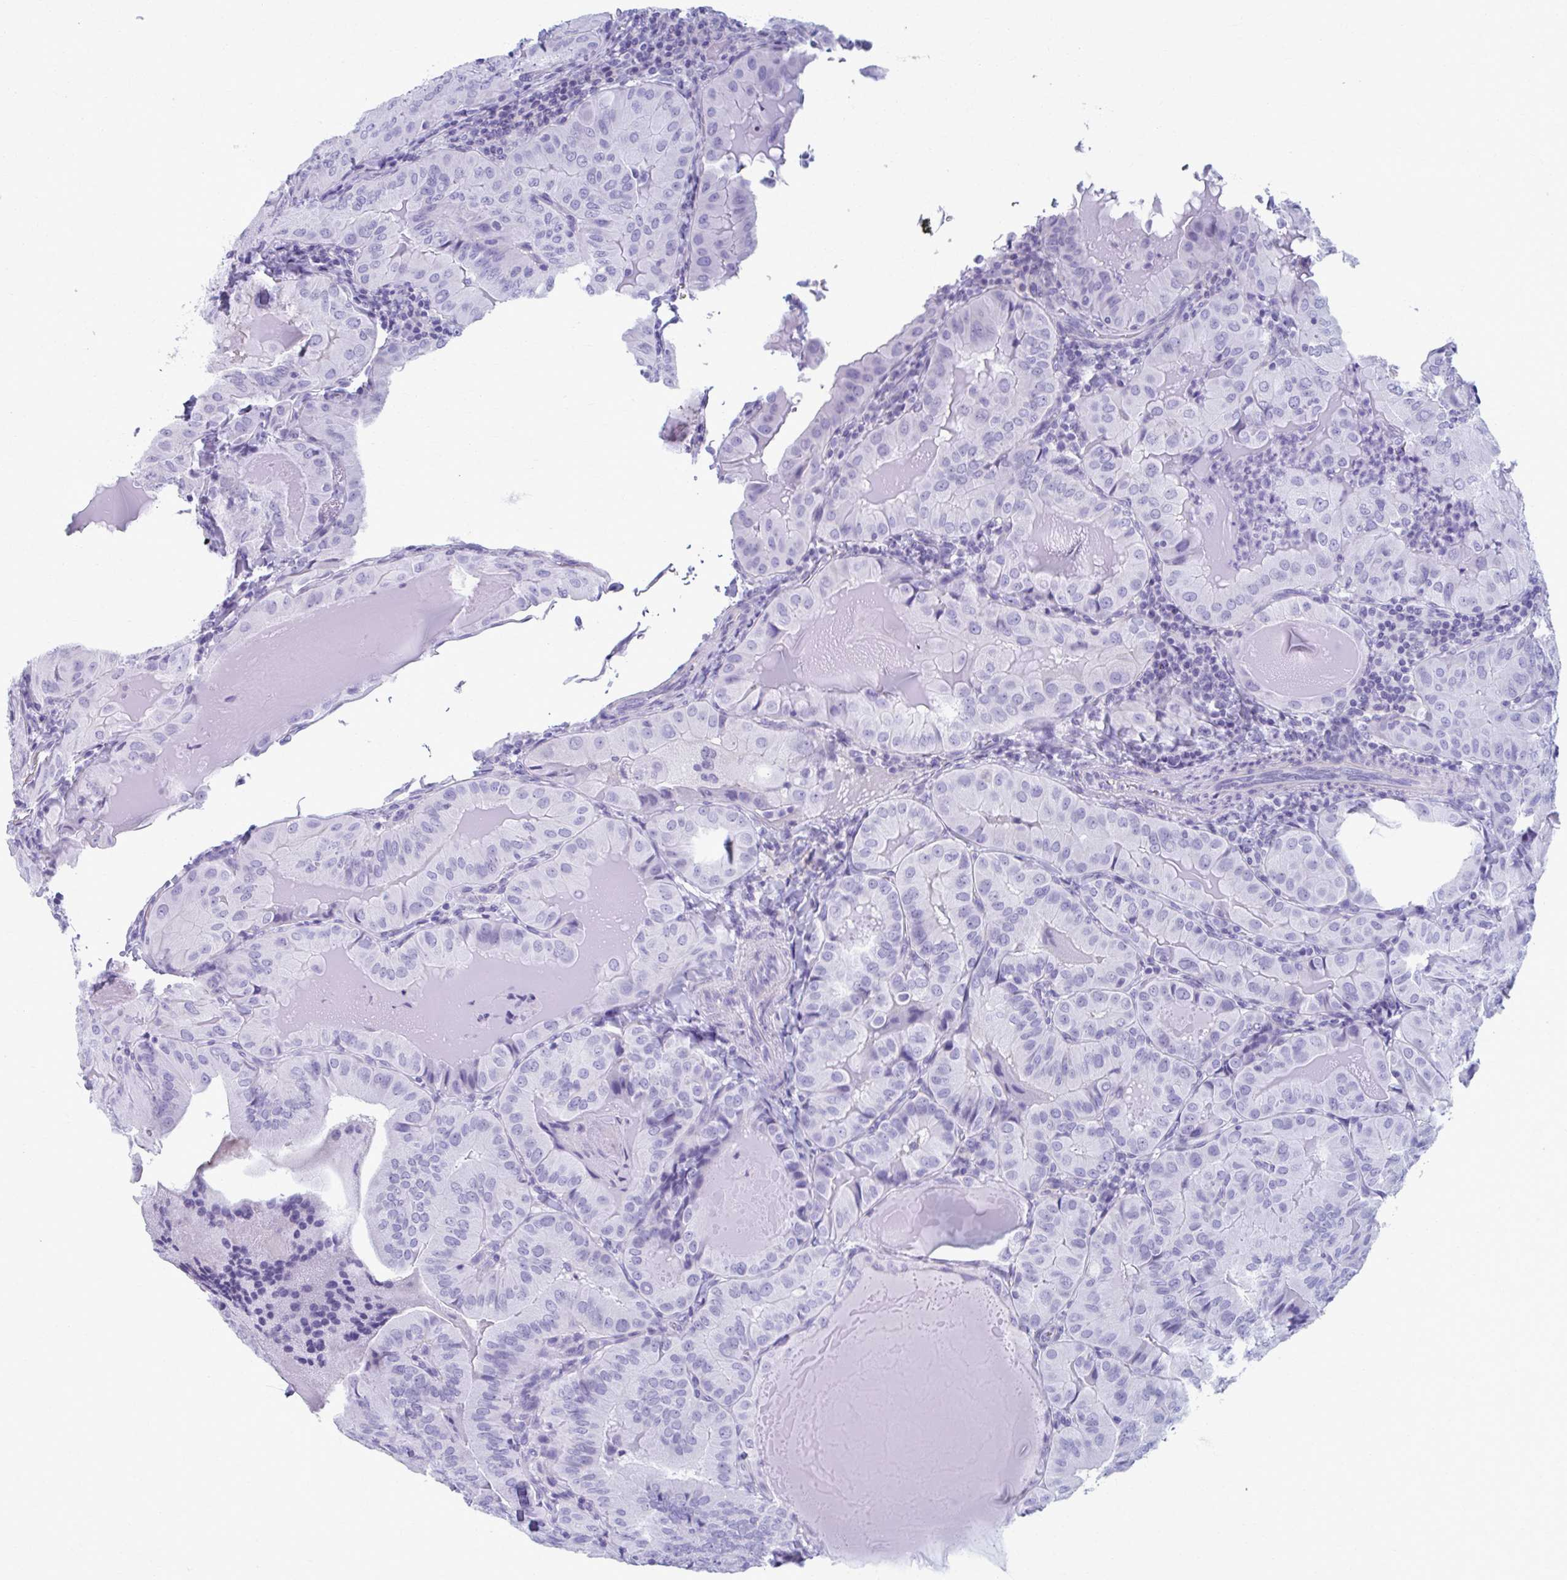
{"staining": {"intensity": "negative", "quantity": "none", "location": "none"}, "tissue": "thyroid cancer", "cell_type": "Tumor cells", "image_type": "cancer", "snomed": [{"axis": "morphology", "description": "Papillary adenocarcinoma, NOS"}, {"axis": "topography", "description": "Thyroid gland"}], "caption": "Human thyroid cancer (papillary adenocarcinoma) stained for a protein using immunohistochemistry shows no staining in tumor cells.", "gene": "MPLKIP", "patient": {"sex": "female", "age": 68}}